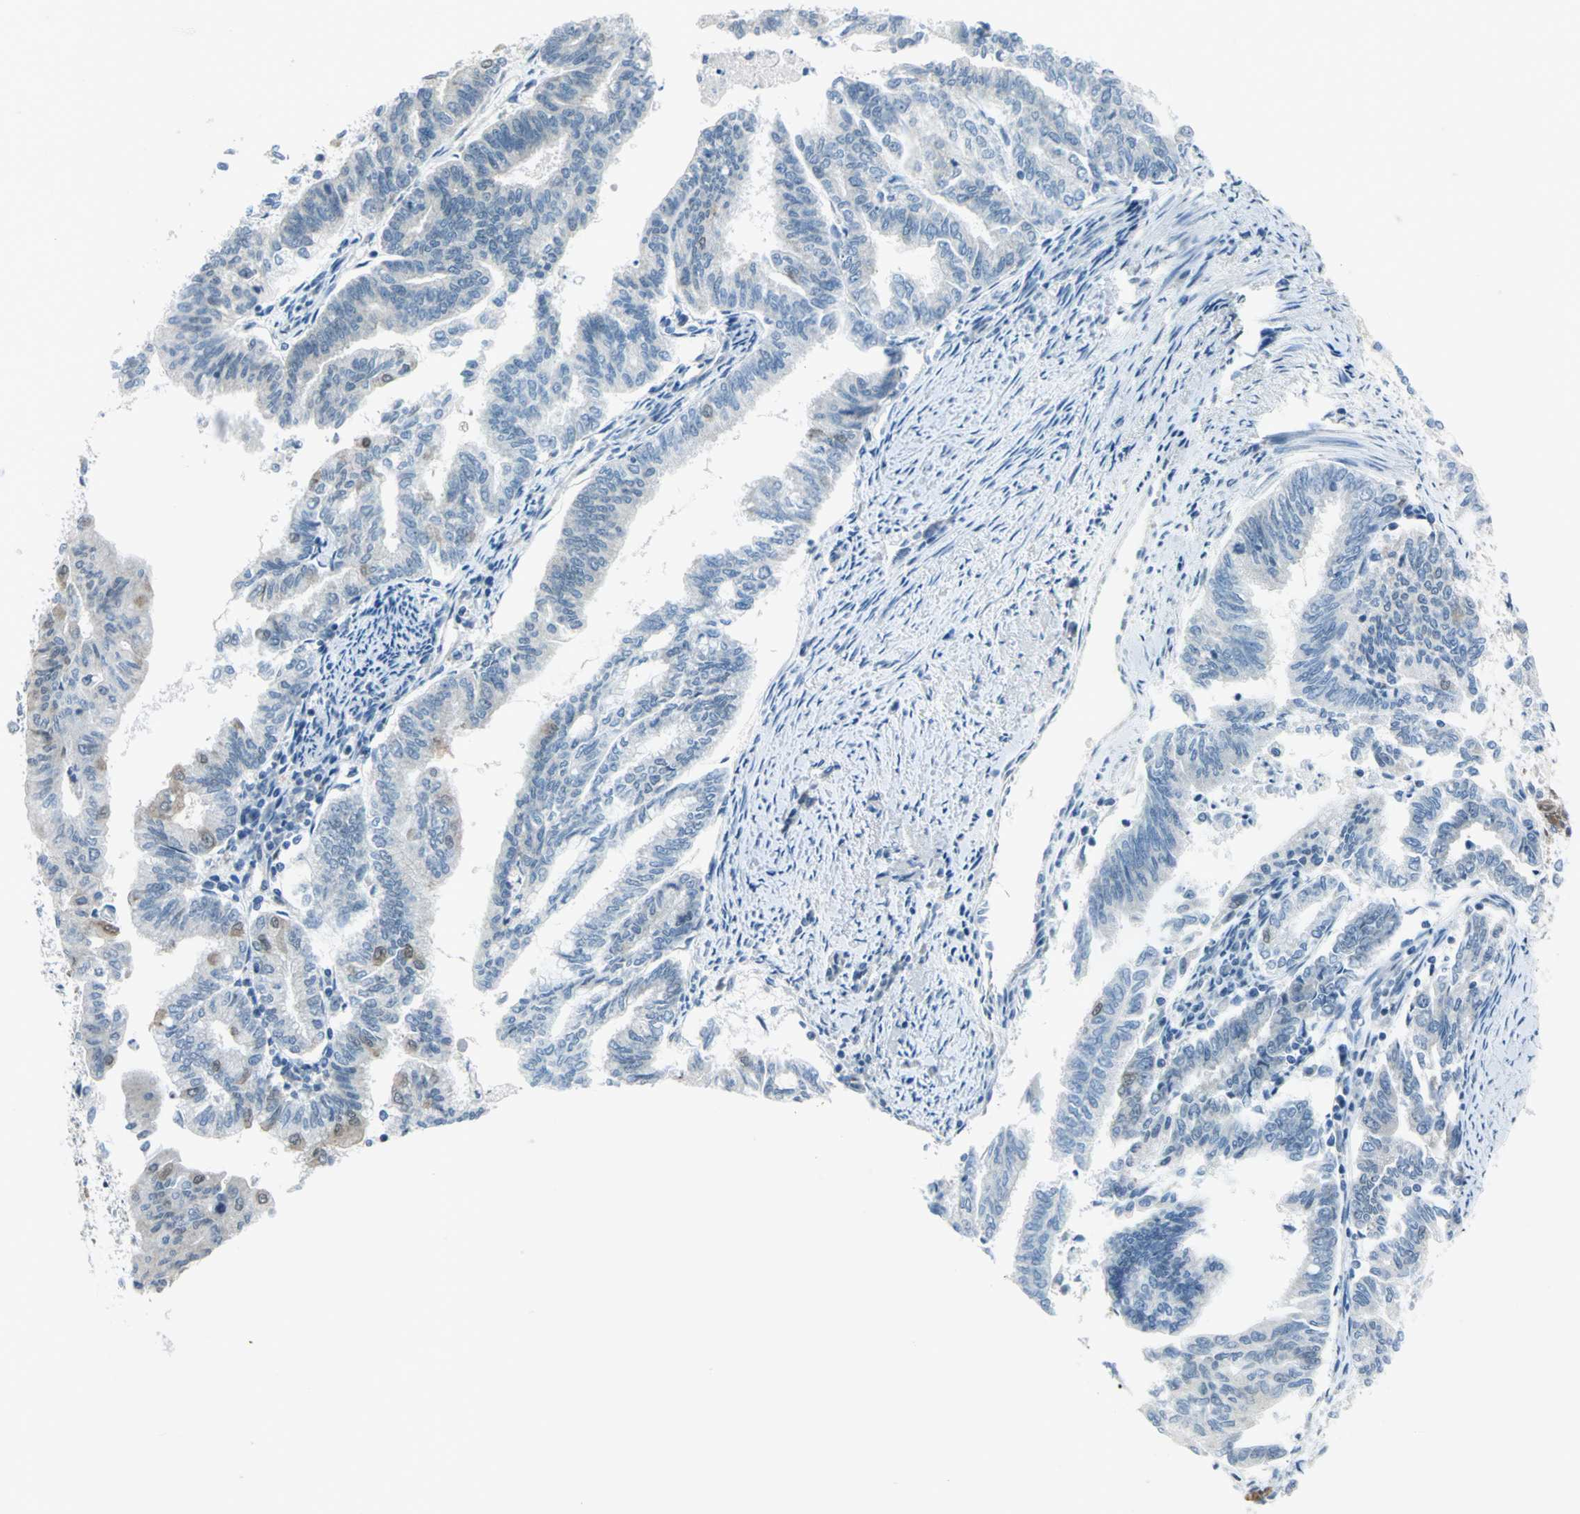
{"staining": {"intensity": "negative", "quantity": "none", "location": "none"}, "tissue": "endometrial cancer", "cell_type": "Tumor cells", "image_type": "cancer", "snomed": [{"axis": "morphology", "description": "Adenocarcinoma, NOS"}, {"axis": "topography", "description": "Endometrium"}], "caption": "Tumor cells are negative for brown protein staining in adenocarcinoma (endometrial). (DAB (3,3'-diaminobenzidine) immunohistochemistry, high magnification).", "gene": "PIN1", "patient": {"sex": "female", "age": 79}}